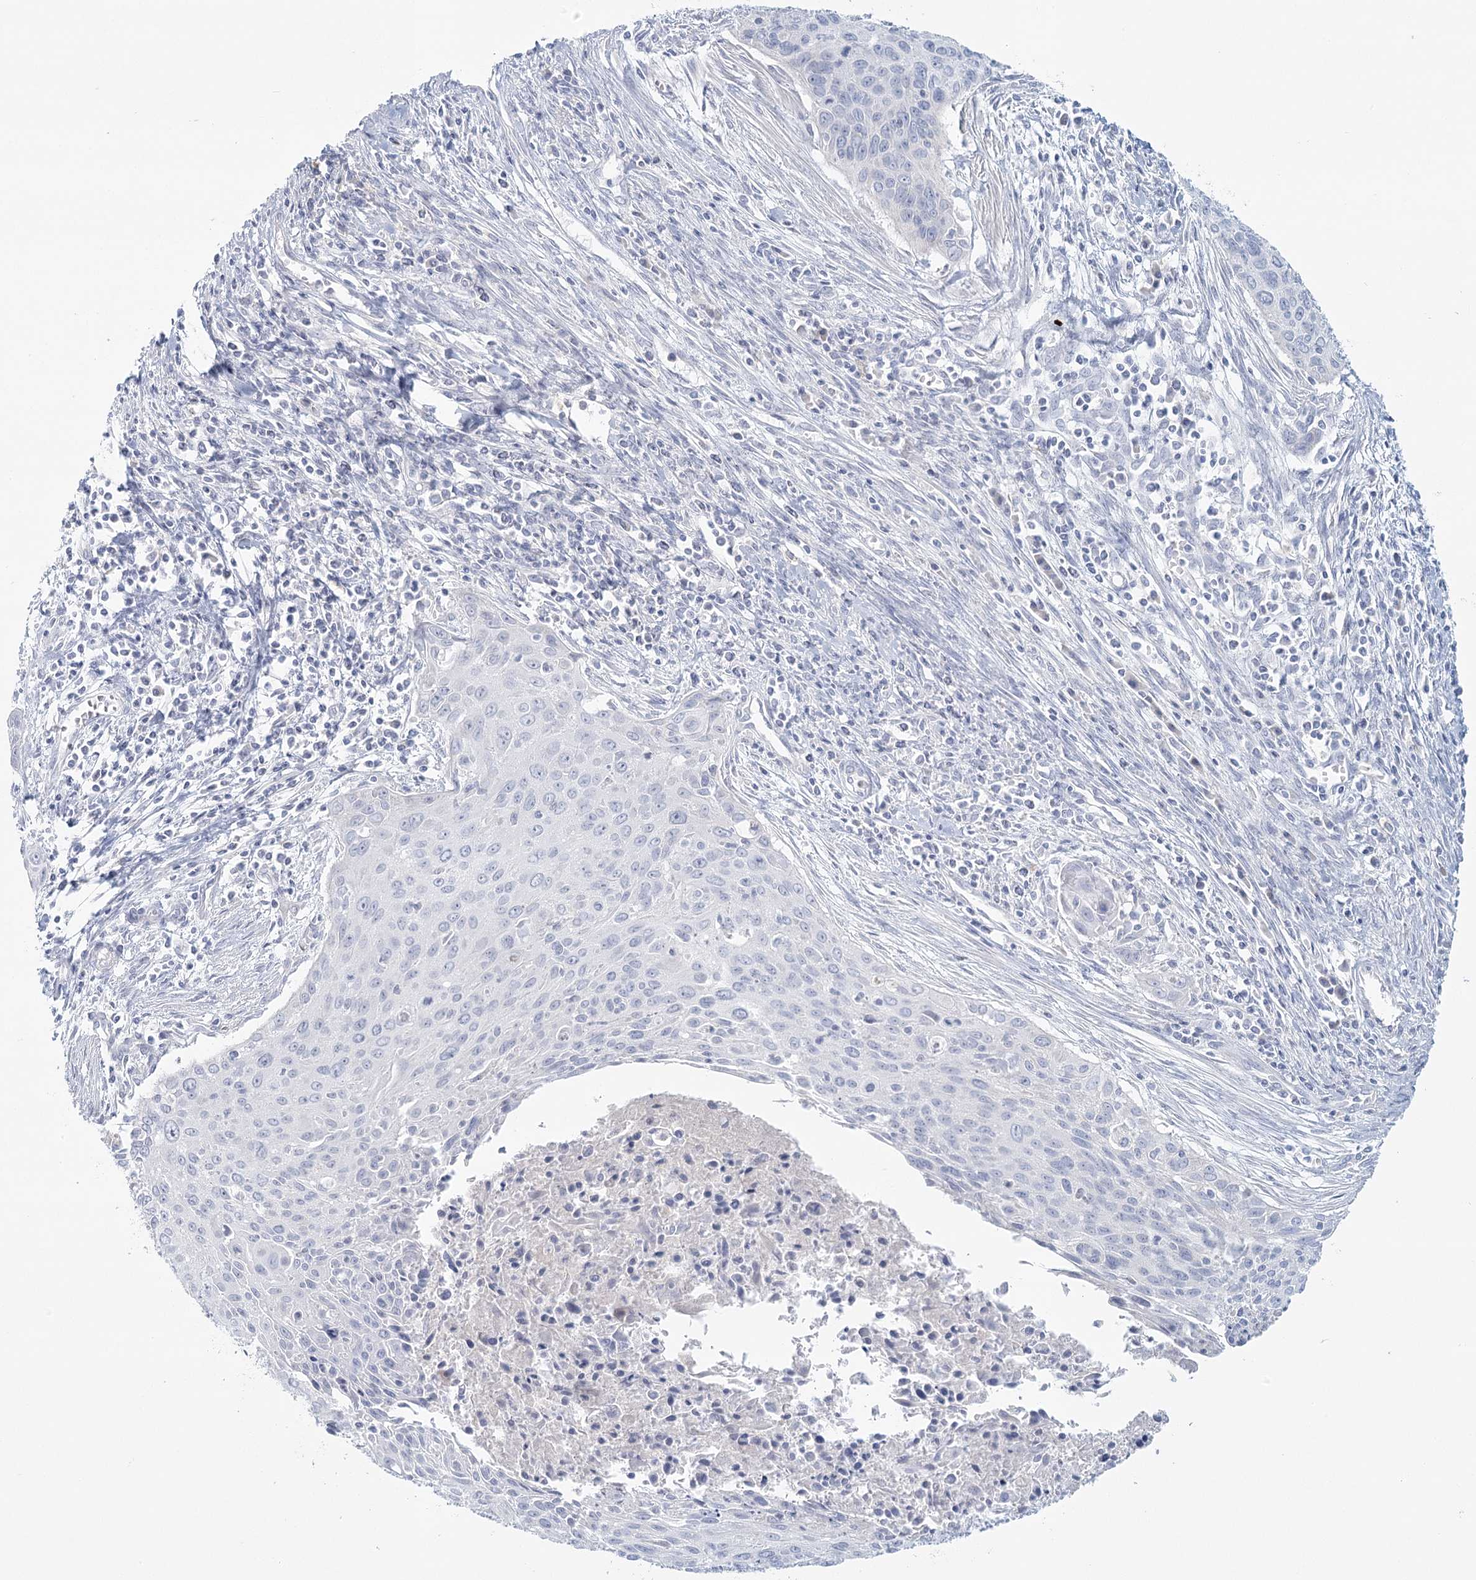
{"staining": {"intensity": "negative", "quantity": "none", "location": "none"}, "tissue": "cervical cancer", "cell_type": "Tumor cells", "image_type": "cancer", "snomed": [{"axis": "morphology", "description": "Squamous cell carcinoma, NOS"}, {"axis": "topography", "description": "Cervix"}], "caption": "Immunohistochemical staining of cervical squamous cell carcinoma demonstrates no significant expression in tumor cells.", "gene": "BPHL", "patient": {"sex": "female", "age": 55}}